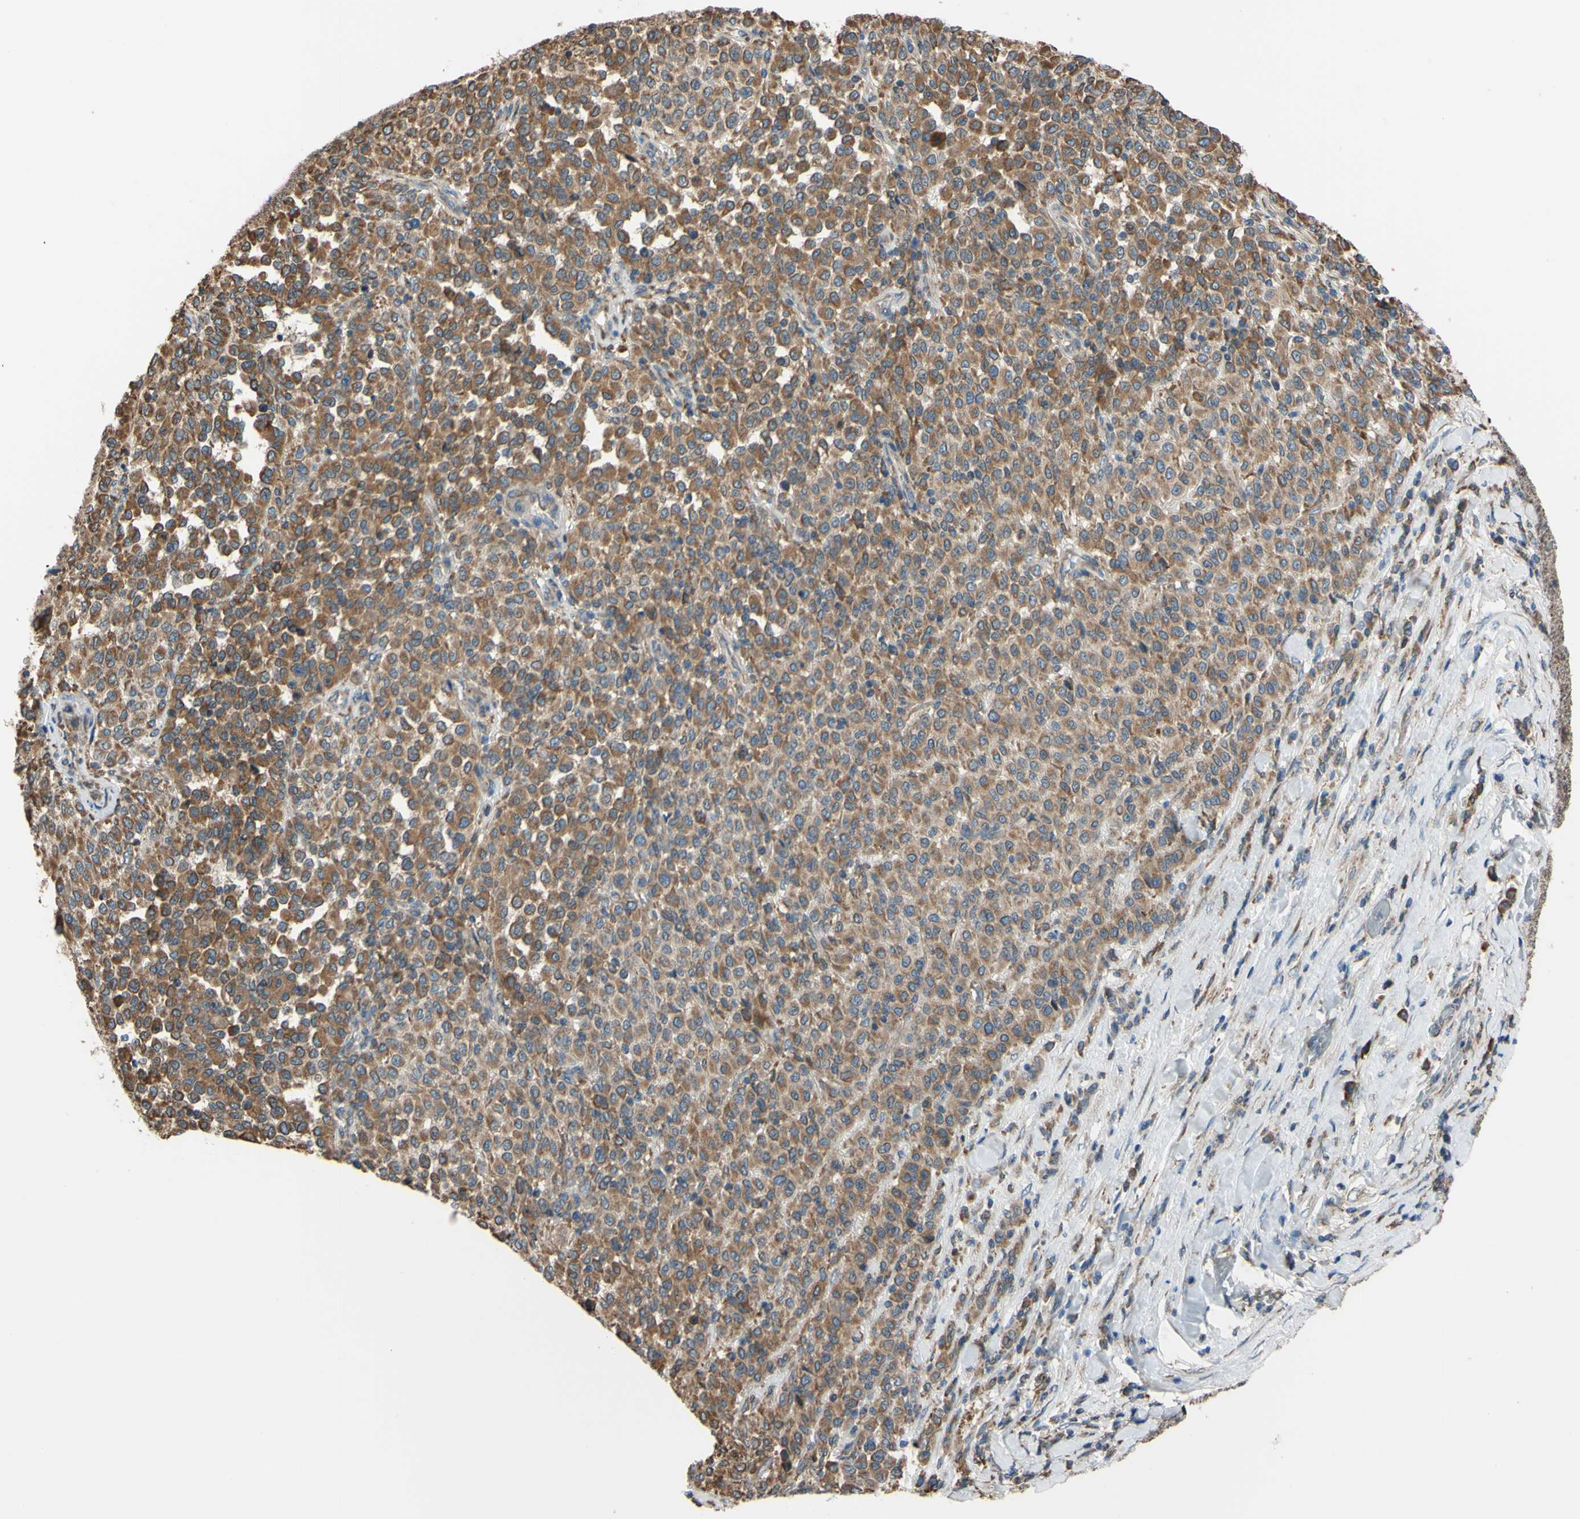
{"staining": {"intensity": "moderate", "quantity": ">75%", "location": "cytoplasmic/membranous"}, "tissue": "melanoma", "cell_type": "Tumor cells", "image_type": "cancer", "snomed": [{"axis": "morphology", "description": "Malignant melanoma, Metastatic site"}, {"axis": "topography", "description": "Pancreas"}], "caption": "Immunohistochemical staining of human melanoma exhibits medium levels of moderate cytoplasmic/membranous protein staining in about >75% of tumor cells. Nuclei are stained in blue.", "gene": "BMF", "patient": {"sex": "female", "age": 30}}